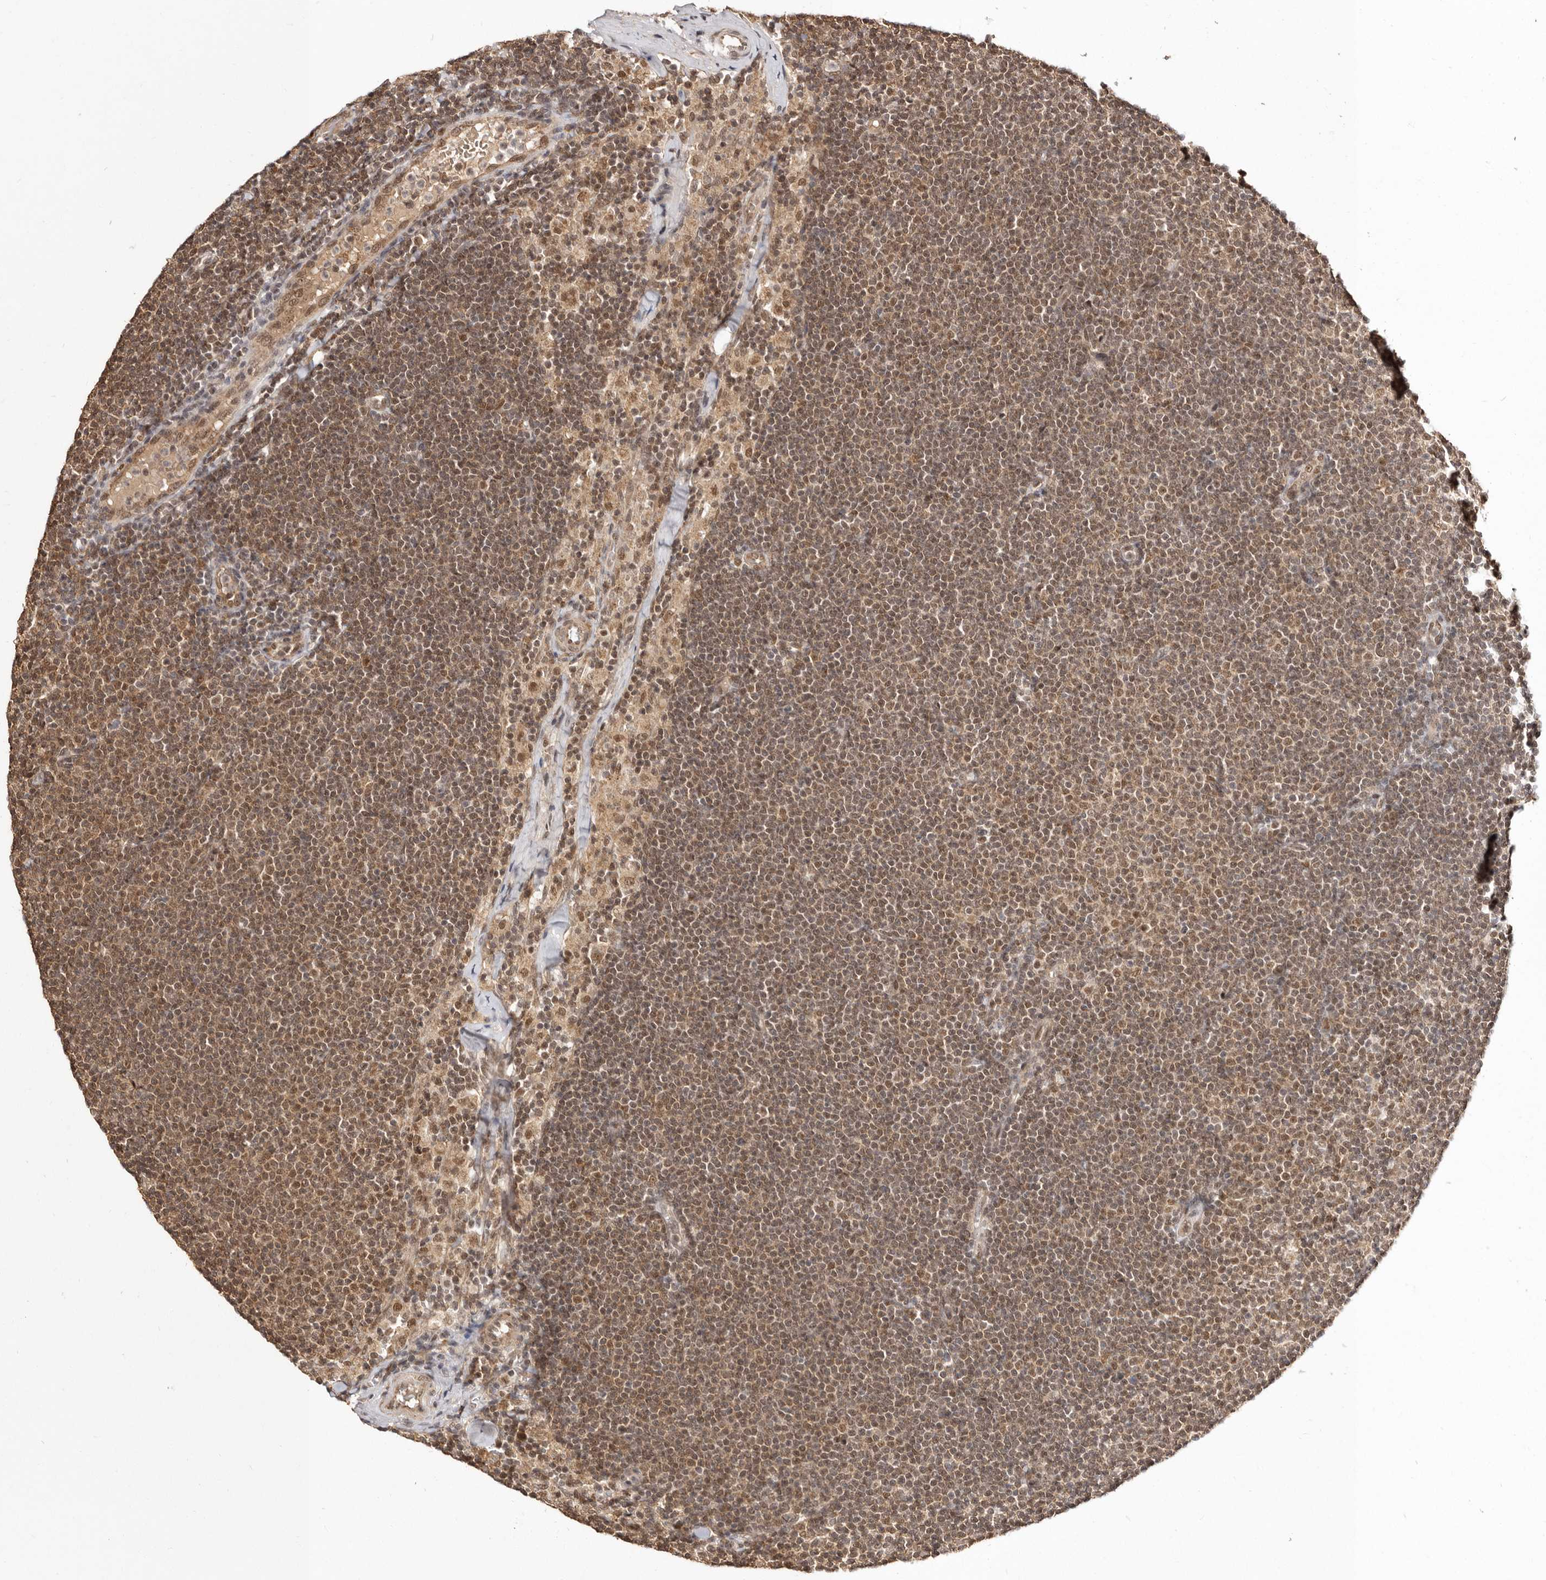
{"staining": {"intensity": "moderate", "quantity": ">75%", "location": "nuclear"}, "tissue": "lymphoma", "cell_type": "Tumor cells", "image_type": "cancer", "snomed": [{"axis": "morphology", "description": "Malignant lymphoma, non-Hodgkin's type, Low grade"}, {"axis": "topography", "description": "Lymph node"}], "caption": "Approximately >75% of tumor cells in malignant lymphoma, non-Hodgkin's type (low-grade) display moderate nuclear protein expression as visualized by brown immunohistochemical staining.", "gene": "MED8", "patient": {"sex": "female", "age": 53}}